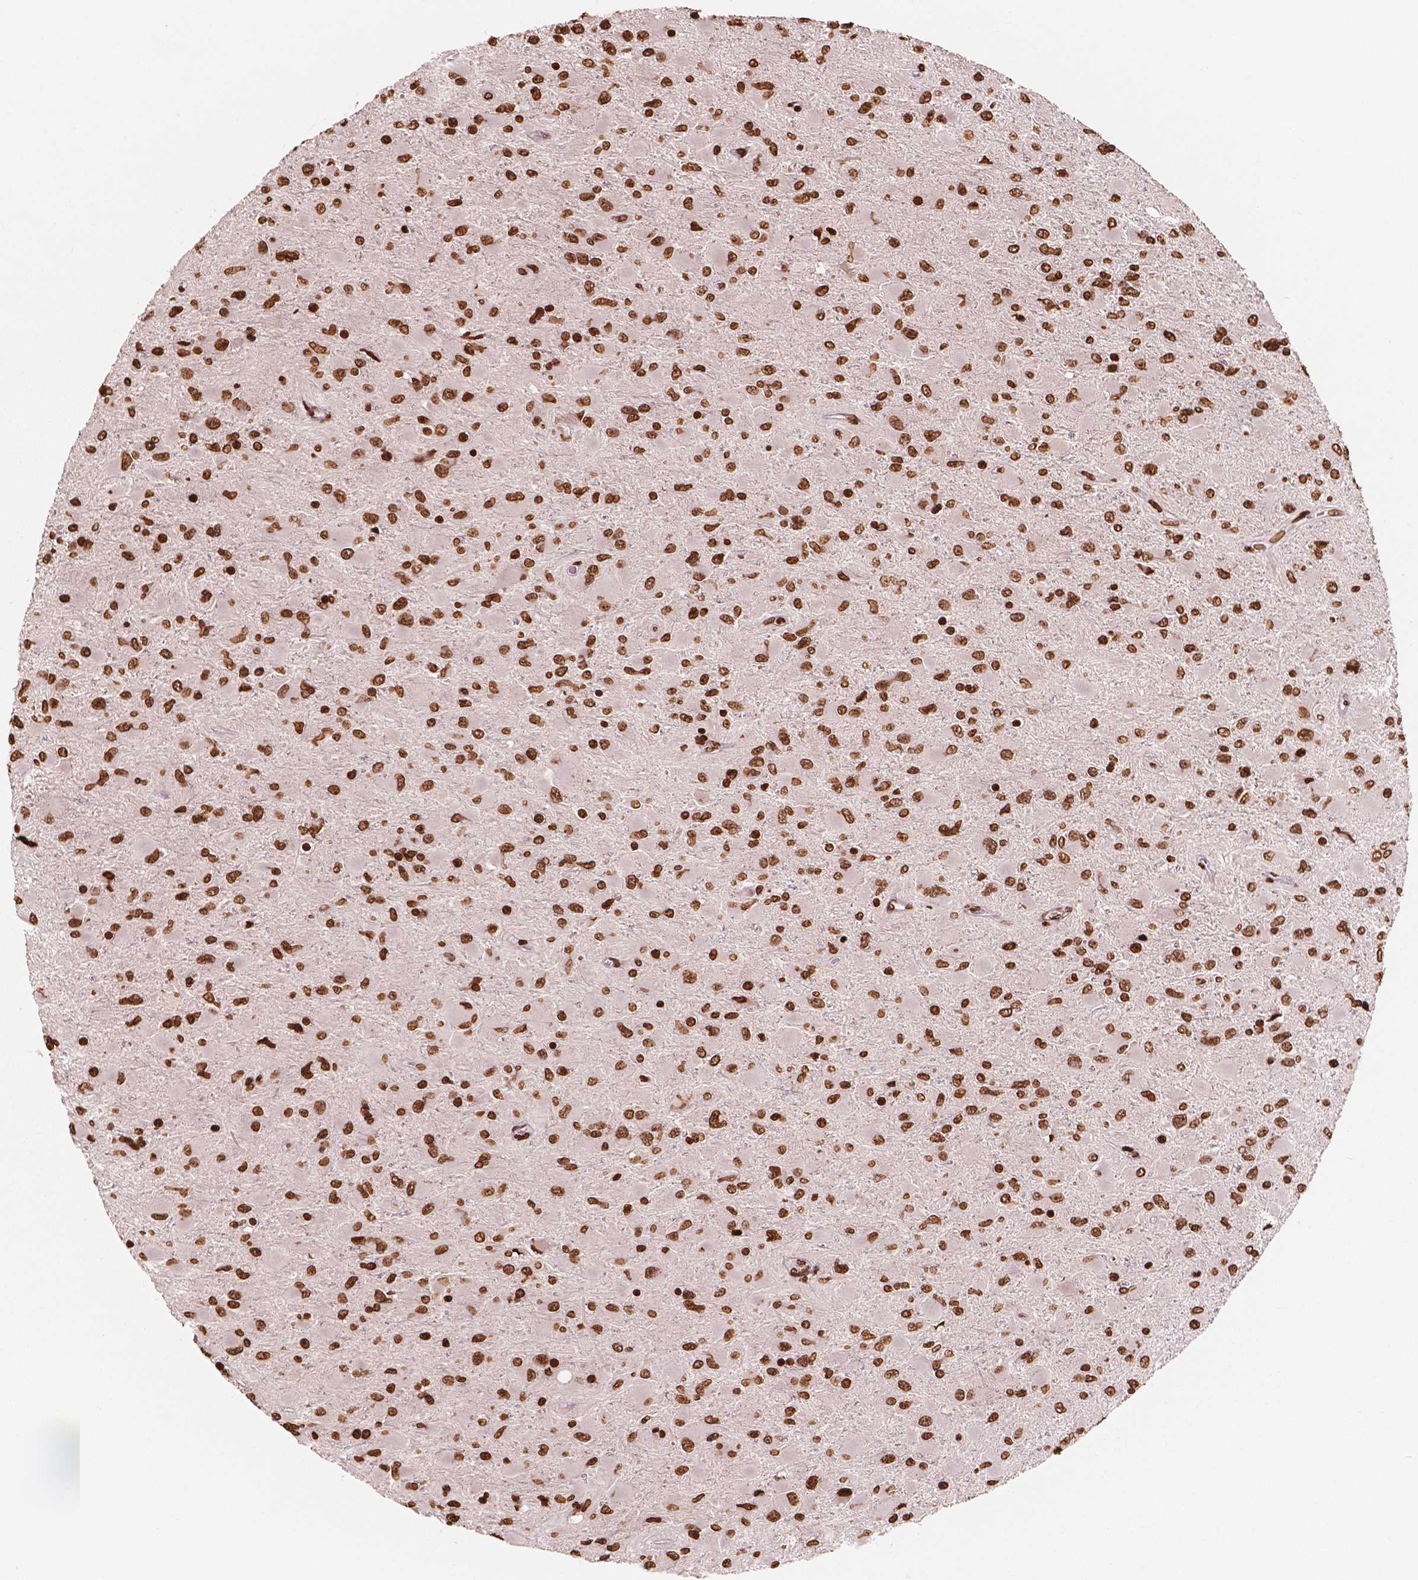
{"staining": {"intensity": "strong", "quantity": ">75%", "location": "nuclear"}, "tissue": "glioma", "cell_type": "Tumor cells", "image_type": "cancer", "snomed": [{"axis": "morphology", "description": "Glioma, malignant, High grade"}, {"axis": "topography", "description": "Cerebral cortex"}], "caption": "The micrograph displays immunohistochemical staining of malignant glioma (high-grade). There is strong nuclear expression is seen in about >75% of tumor cells. The protein of interest is shown in brown color, while the nuclei are stained blue.", "gene": "H3C7", "patient": {"sex": "female", "age": 36}}